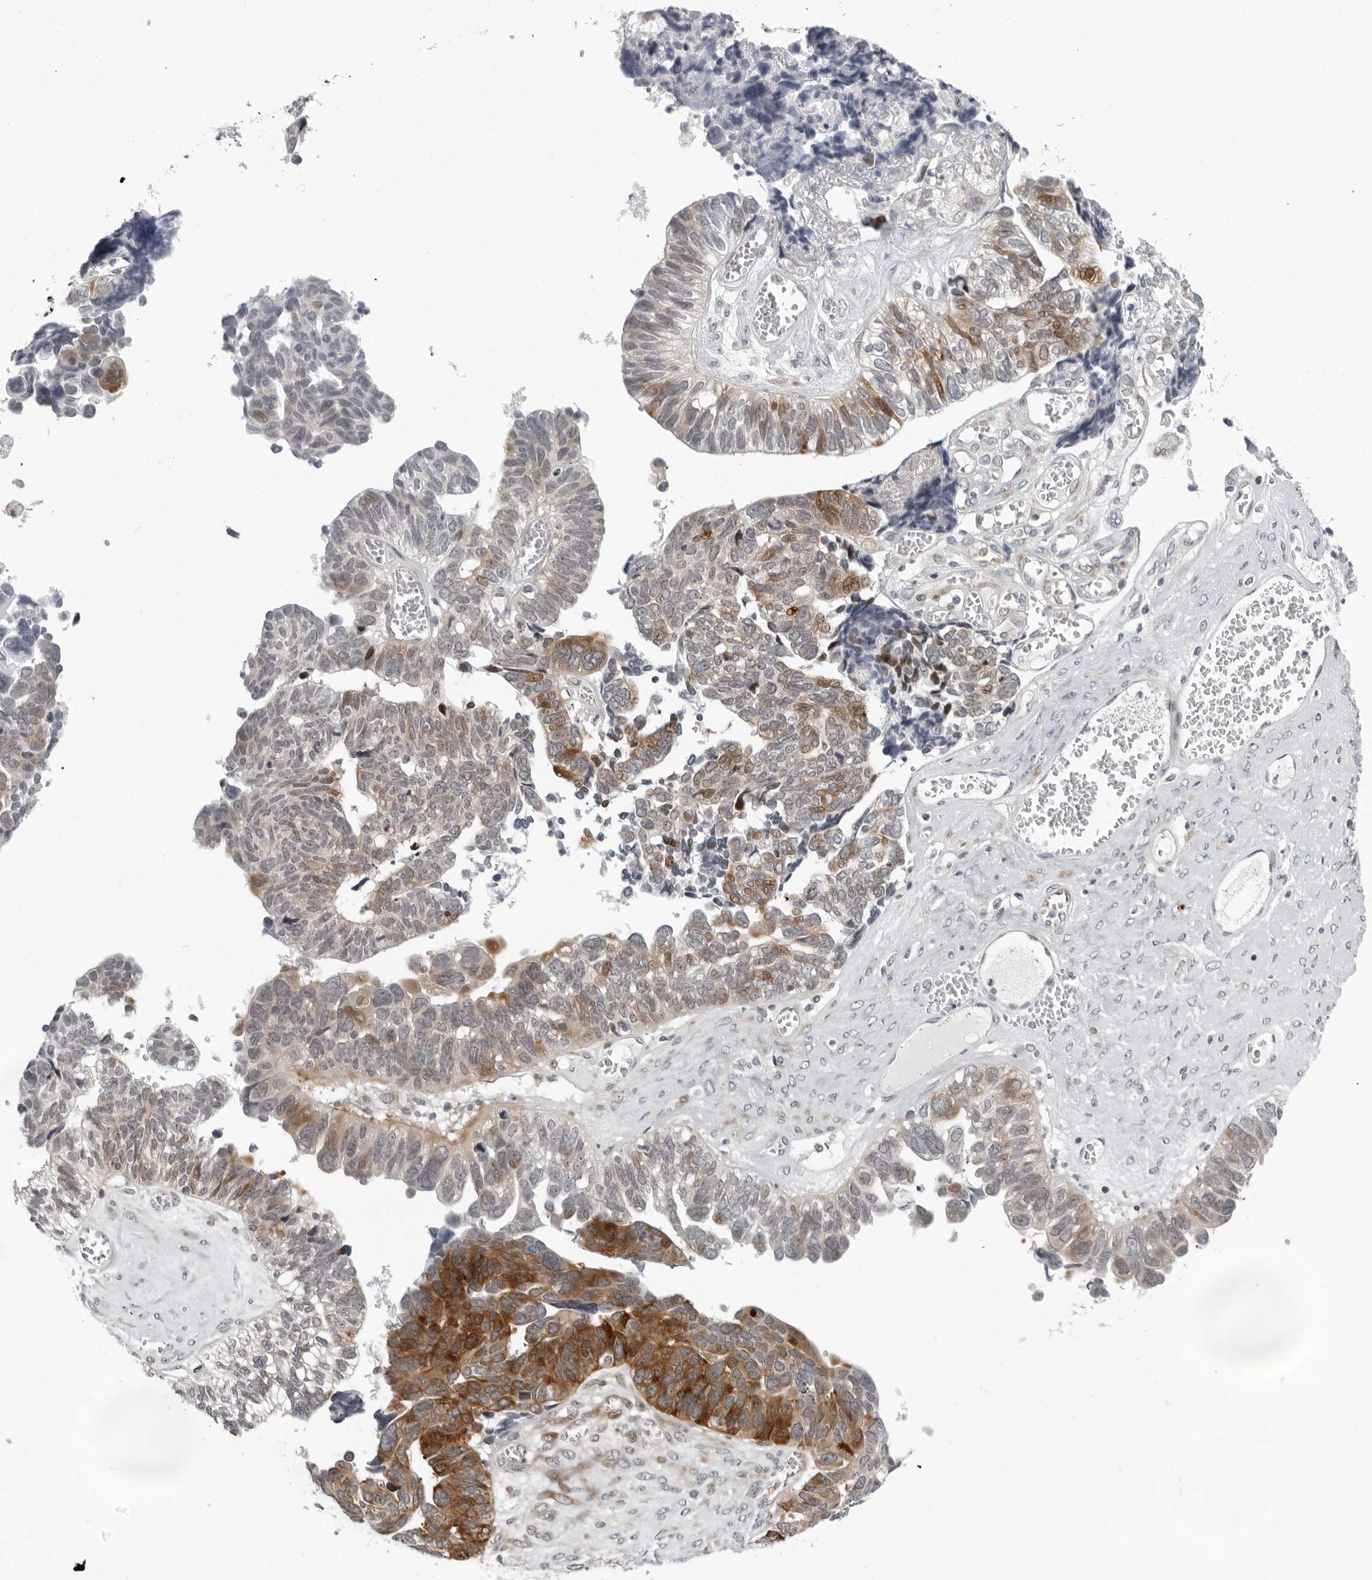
{"staining": {"intensity": "moderate", "quantity": "25%-75%", "location": "cytoplasmic/membranous"}, "tissue": "ovarian cancer", "cell_type": "Tumor cells", "image_type": "cancer", "snomed": [{"axis": "morphology", "description": "Cystadenocarcinoma, serous, NOS"}, {"axis": "topography", "description": "Ovary"}], "caption": "IHC of human serous cystadenocarcinoma (ovarian) reveals medium levels of moderate cytoplasmic/membranous positivity in about 25%-75% of tumor cells. Immunohistochemistry (ihc) stains the protein of interest in brown and the nuclei are stained blue.", "gene": "PIP4K2C", "patient": {"sex": "female", "age": 79}}